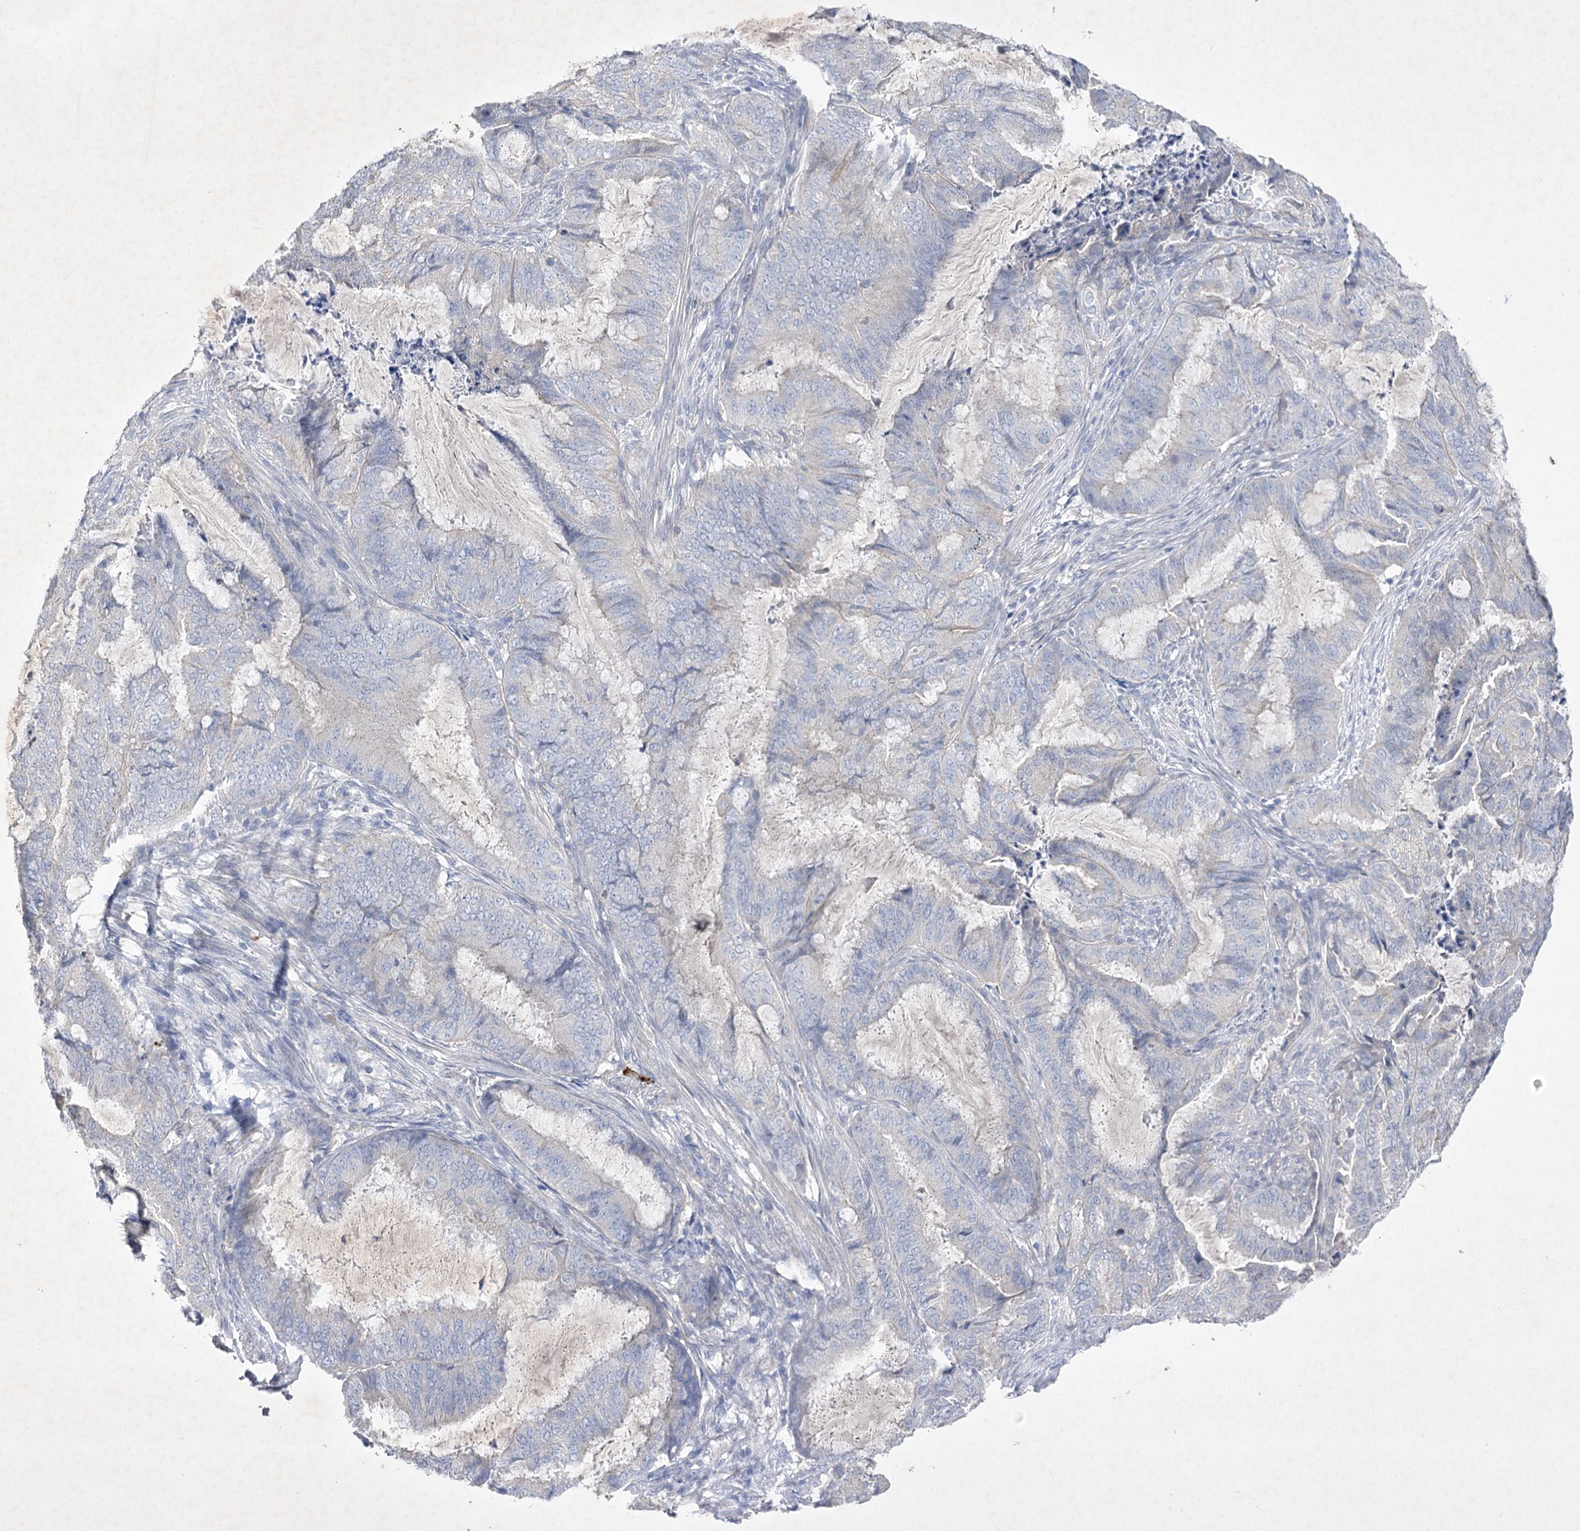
{"staining": {"intensity": "negative", "quantity": "none", "location": "none"}, "tissue": "endometrial cancer", "cell_type": "Tumor cells", "image_type": "cancer", "snomed": [{"axis": "morphology", "description": "Adenocarcinoma, NOS"}, {"axis": "topography", "description": "Endometrium"}], "caption": "Human endometrial adenocarcinoma stained for a protein using immunohistochemistry exhibits no positivity in tumor cells.", "gene": "COX15", "patient": {"sex": "female", "age": 51}}